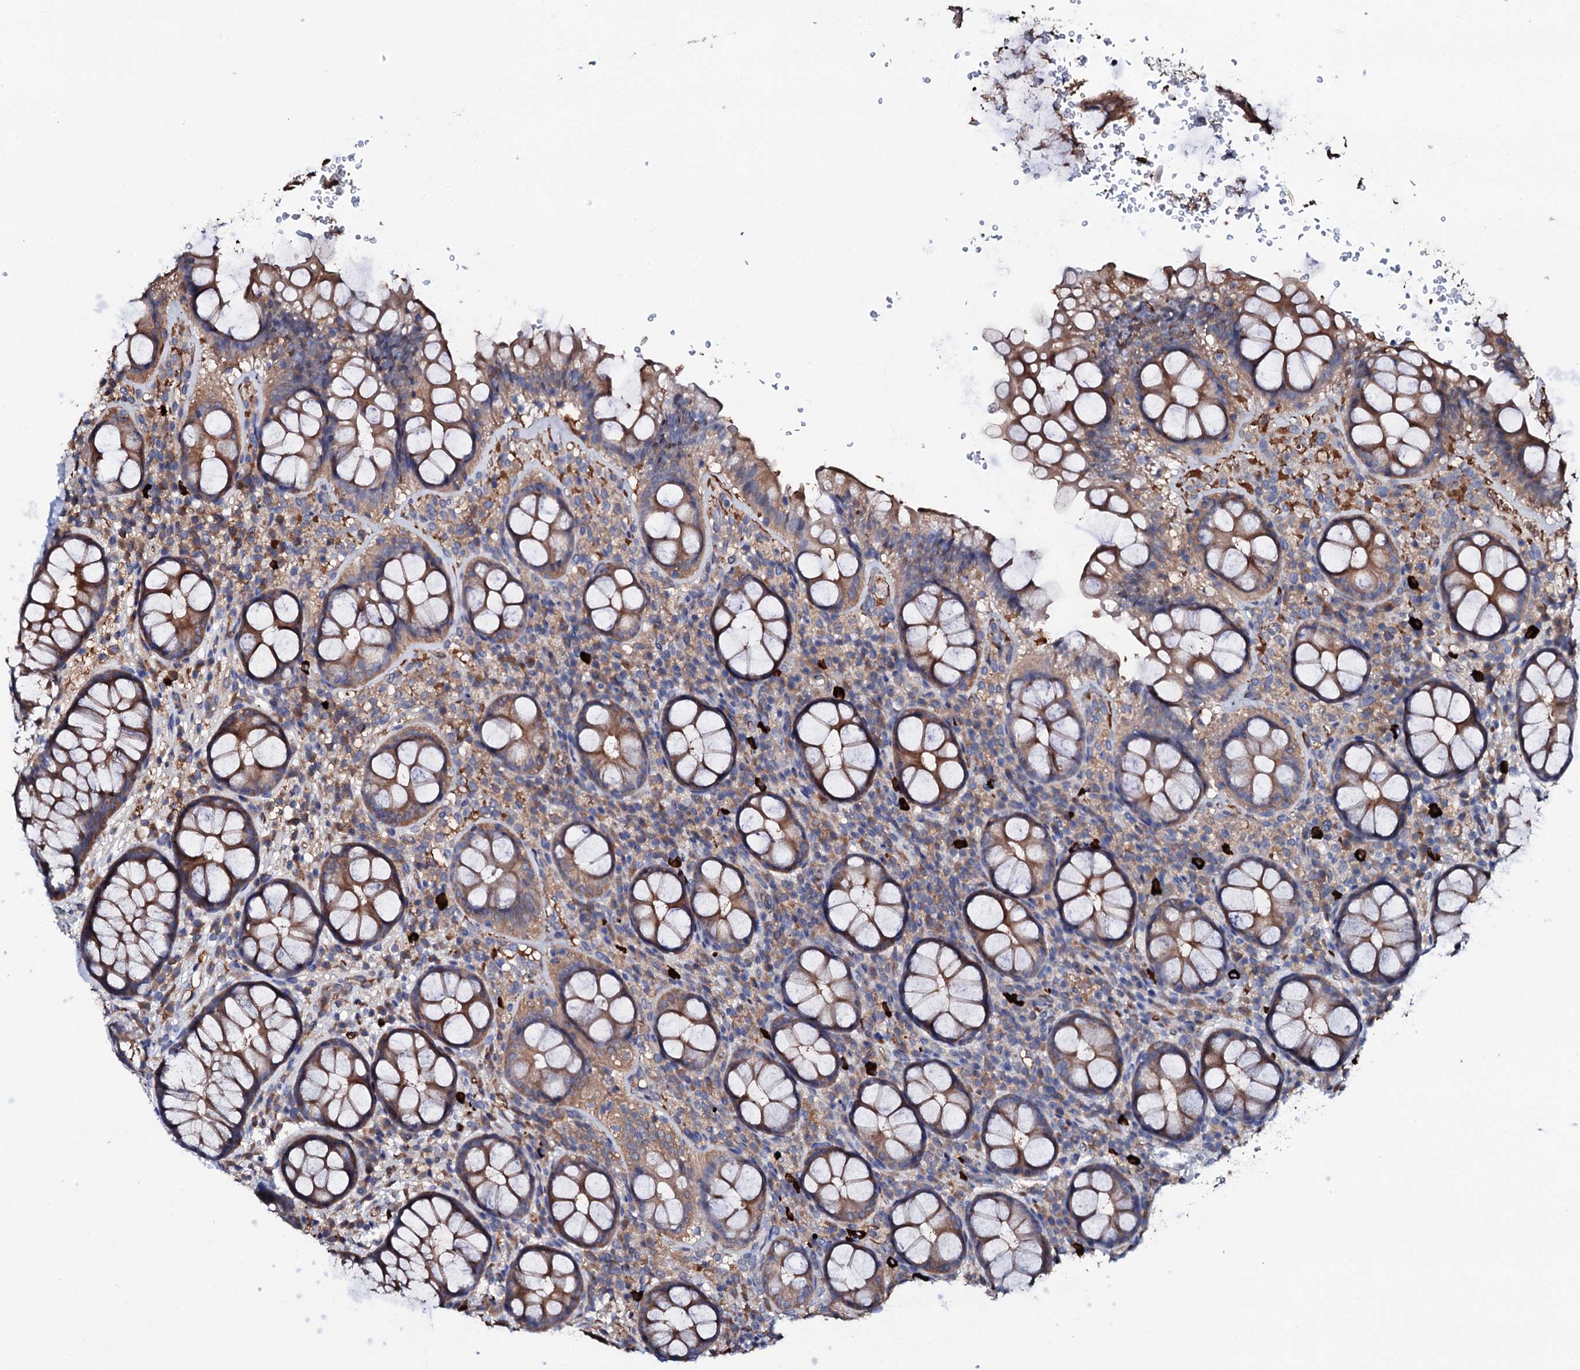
{"staining": {"intensity": "moderate", "quantity": ">75%", "location": "cytoplasmic/membranous"}, "tissue": "rectum", "cell_type": "Glandular cells", "image_type": "normal", "snomed": [{"axis": "morphology", "description": "Normal tissue, NOS"}, {"axis": "topography", "description": "Rectum"}], "caption": "Immunohistochemistry (DAB) staining of normal human rectum displays moderate cytoplasmic/membranous protein expression in about >75% of glandular cells. Using DAB (brown) and hematoxylin (blue) stains, captured at high magnification using brightfield microscopy.", "gene": "TCAF2C", "patient": {"sex": "male", "age": 83}}